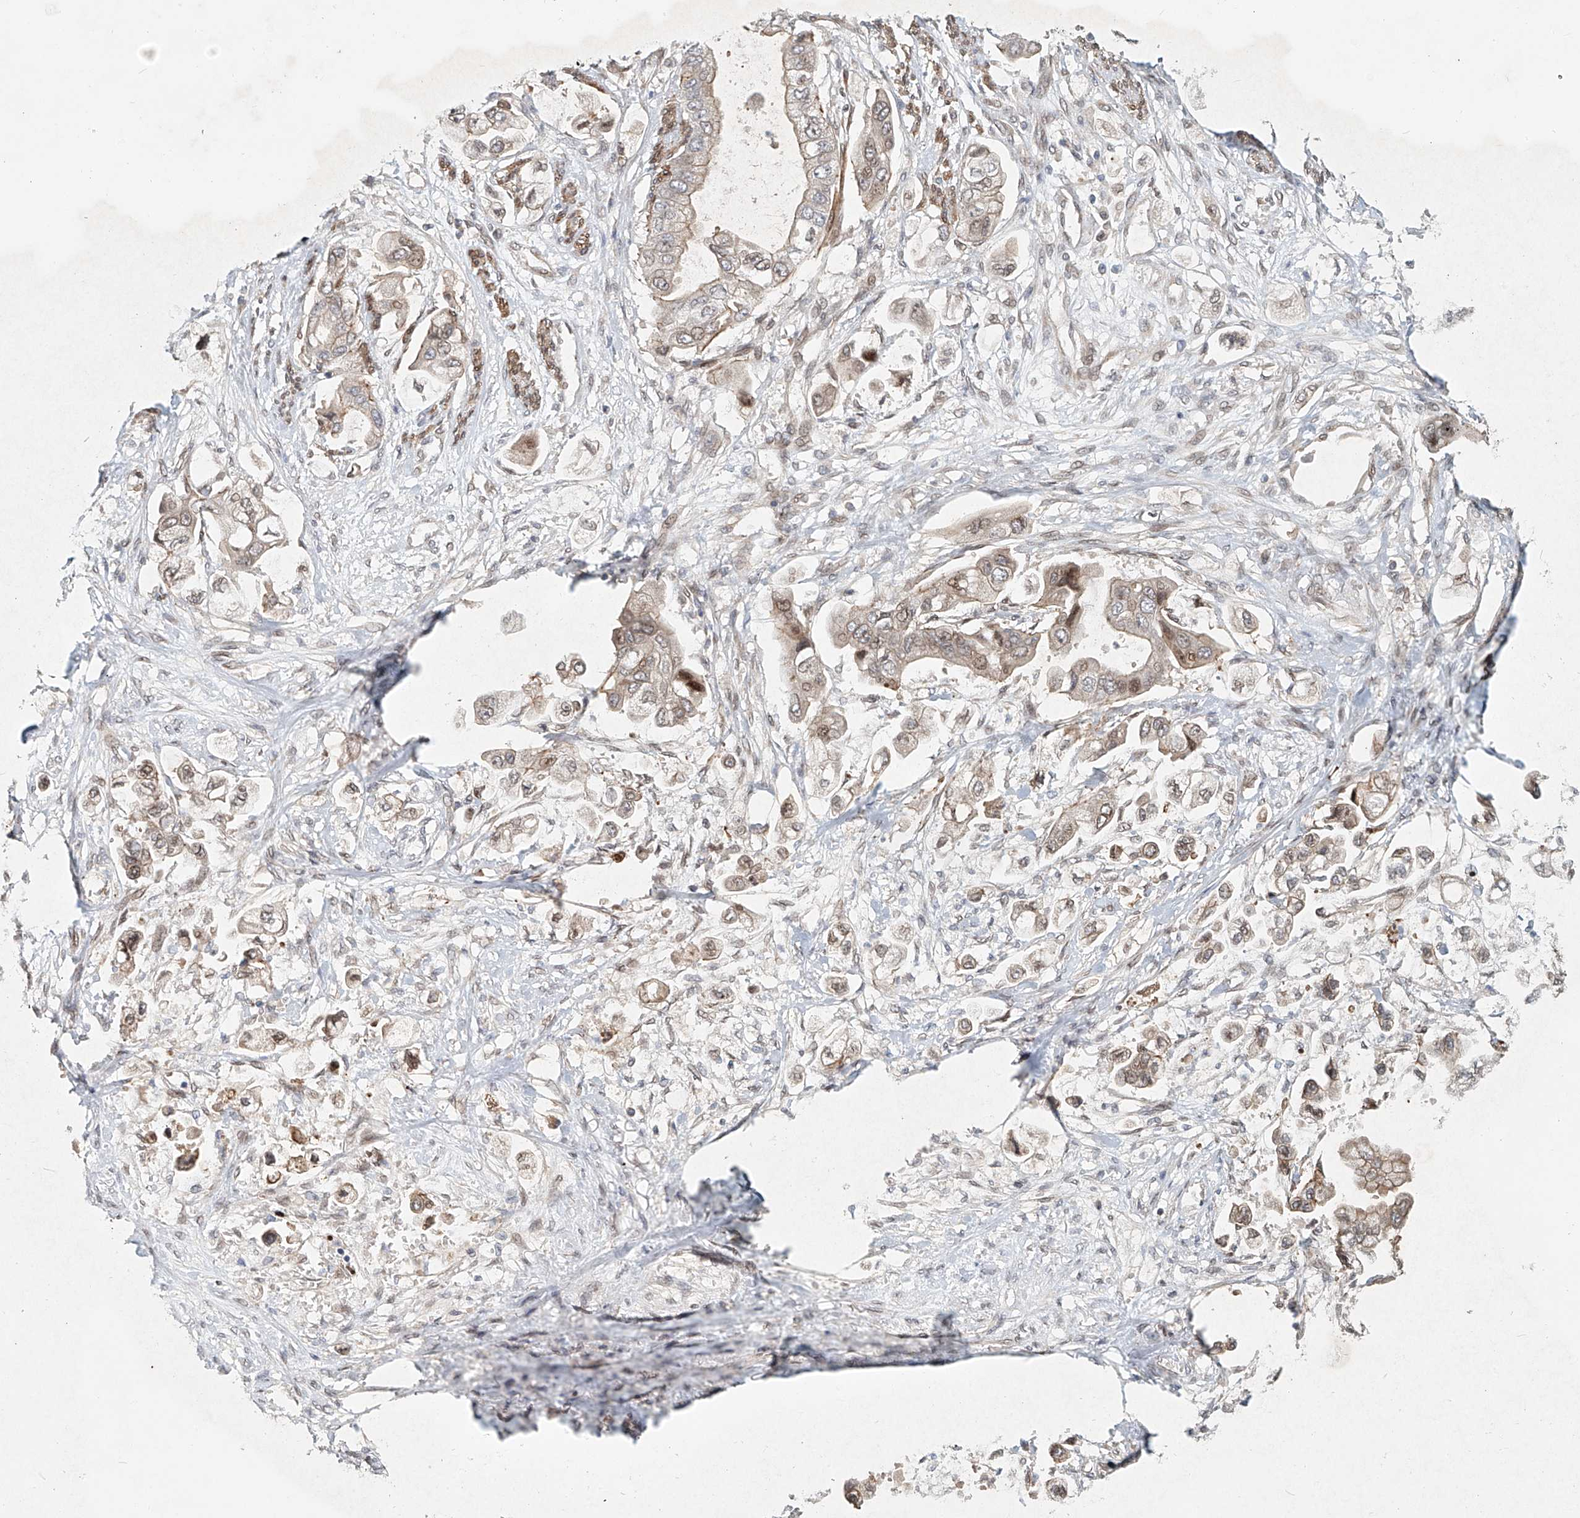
{"staining": {"intensity": "weak", "quantity": "25%-75%", "location": "nuclear"}, "tissue": "stomach cancer", "cell_type": "Tumor cells", "image_type": "cancer", "snomed": [{"axis": "morphology", "description": "Adenocarcinoma, NOS"}, {"axis": "topography", "description": "Stomach"}], "caption": "Immunohistochemistry (IHC) photomicrograph of neoplastic tissue: human stomach cancer (adenocarcinoma) stained using immunohistochemistry exhibits low levels of weak protein expression localized specifically in the nuclear of tumor cells, appearing as a nuclear brown color.", "gene": "SASH1", "patient": {"sex": "male", "age": 62}}